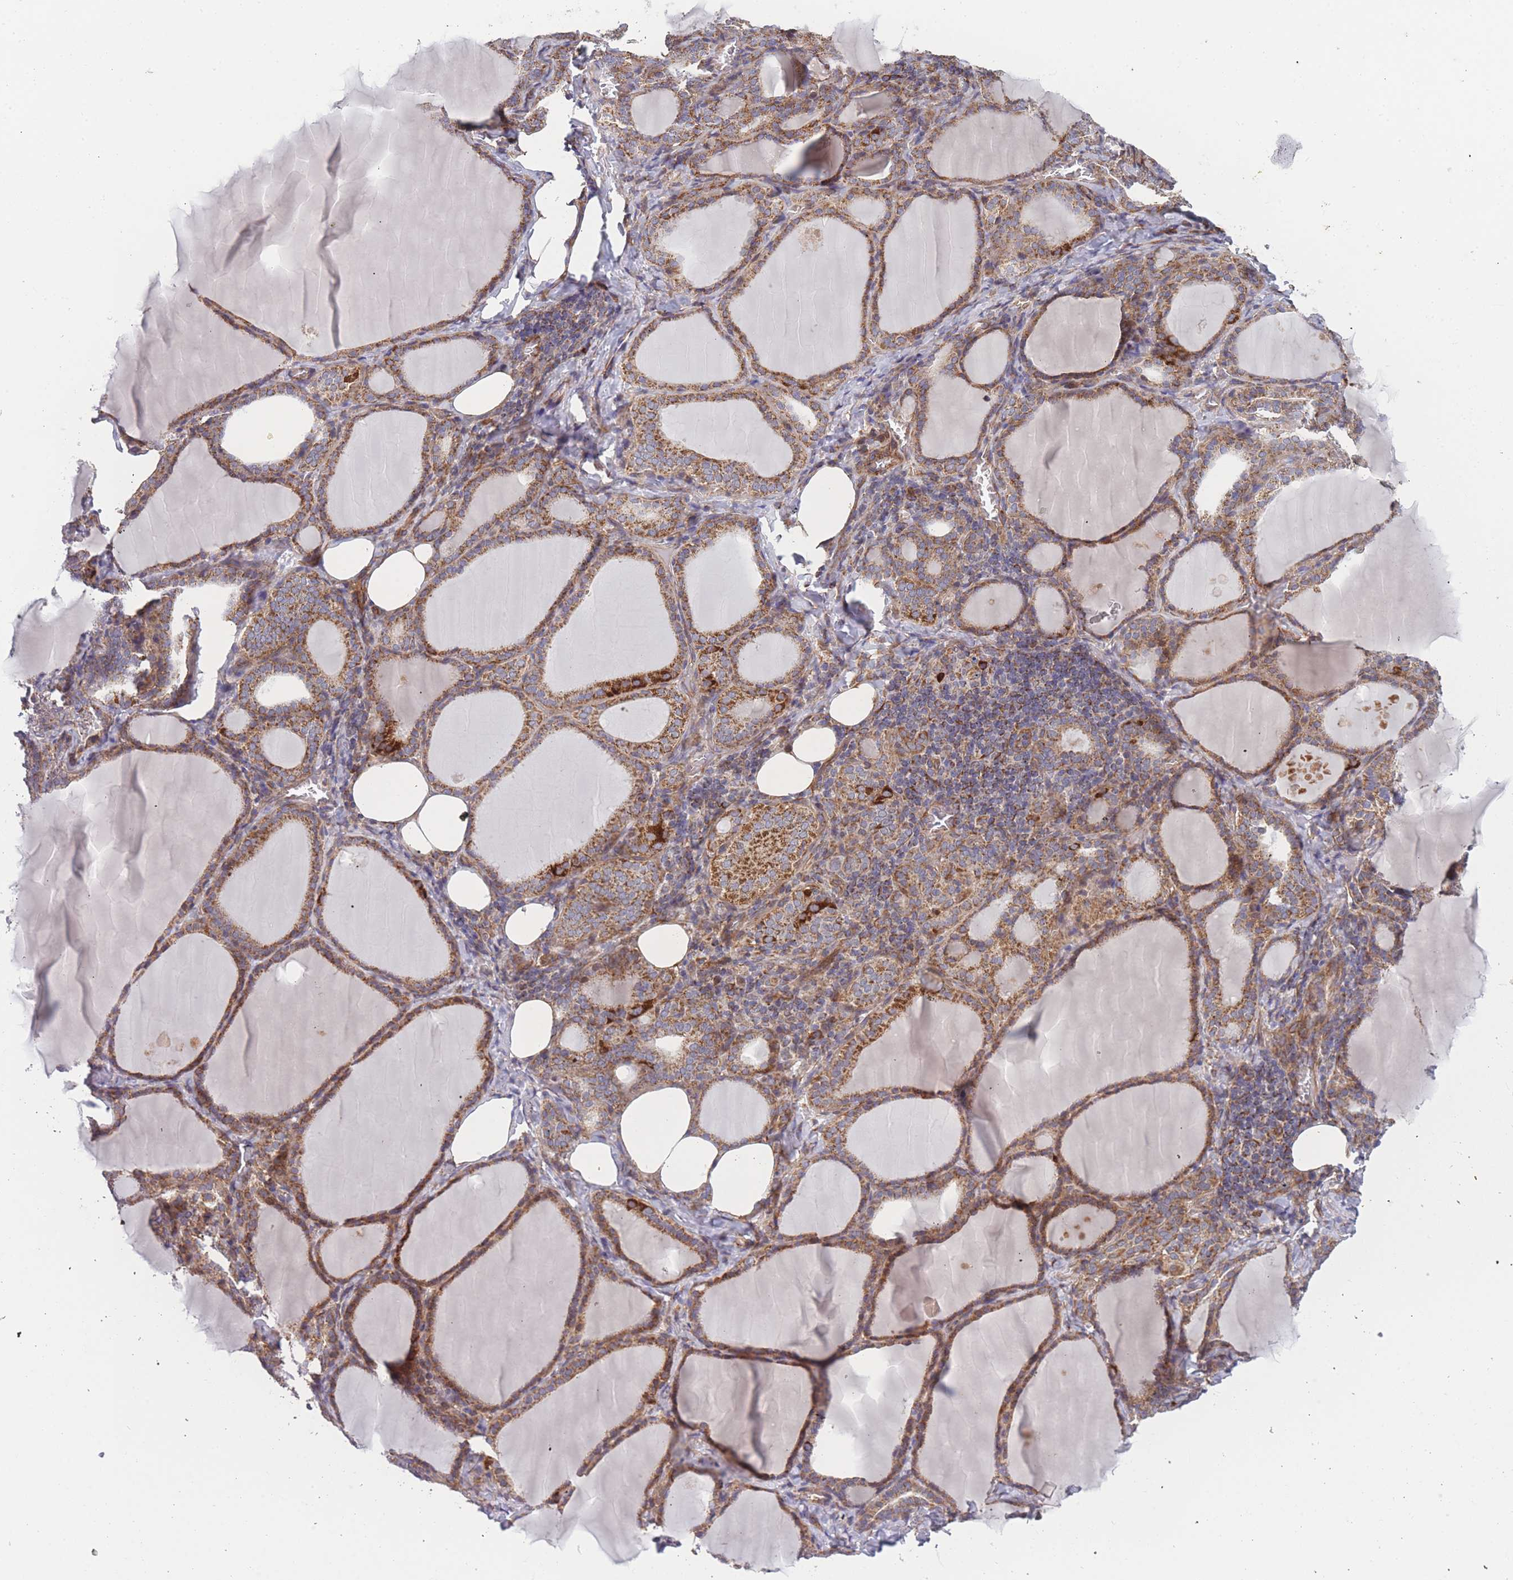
{"staining": {"intensity": "moderate", "quantity": ">75%", "location": "cytoplasmic/membranous"}, "tissue": "thyroid gland", "cell_type": "Glandular cells", "image_type": "normal", "snomed": [{"axis": "morphology", "description": "Normal tissue, NOS"}, {"axis": "topography", "description": "Thyroid gland"}], "caption": "High-magnification brightfield microscopy of normal thyroid gland stained with DAB (brown) and counterstained with hematoxylin (blue). glandular cells exhibit moderate cytoplasmic/membranous staining is appreciated in approximately>75% of cells.", "gene": "MTRES1", "patient": {"sex": "female", "age": 39}}